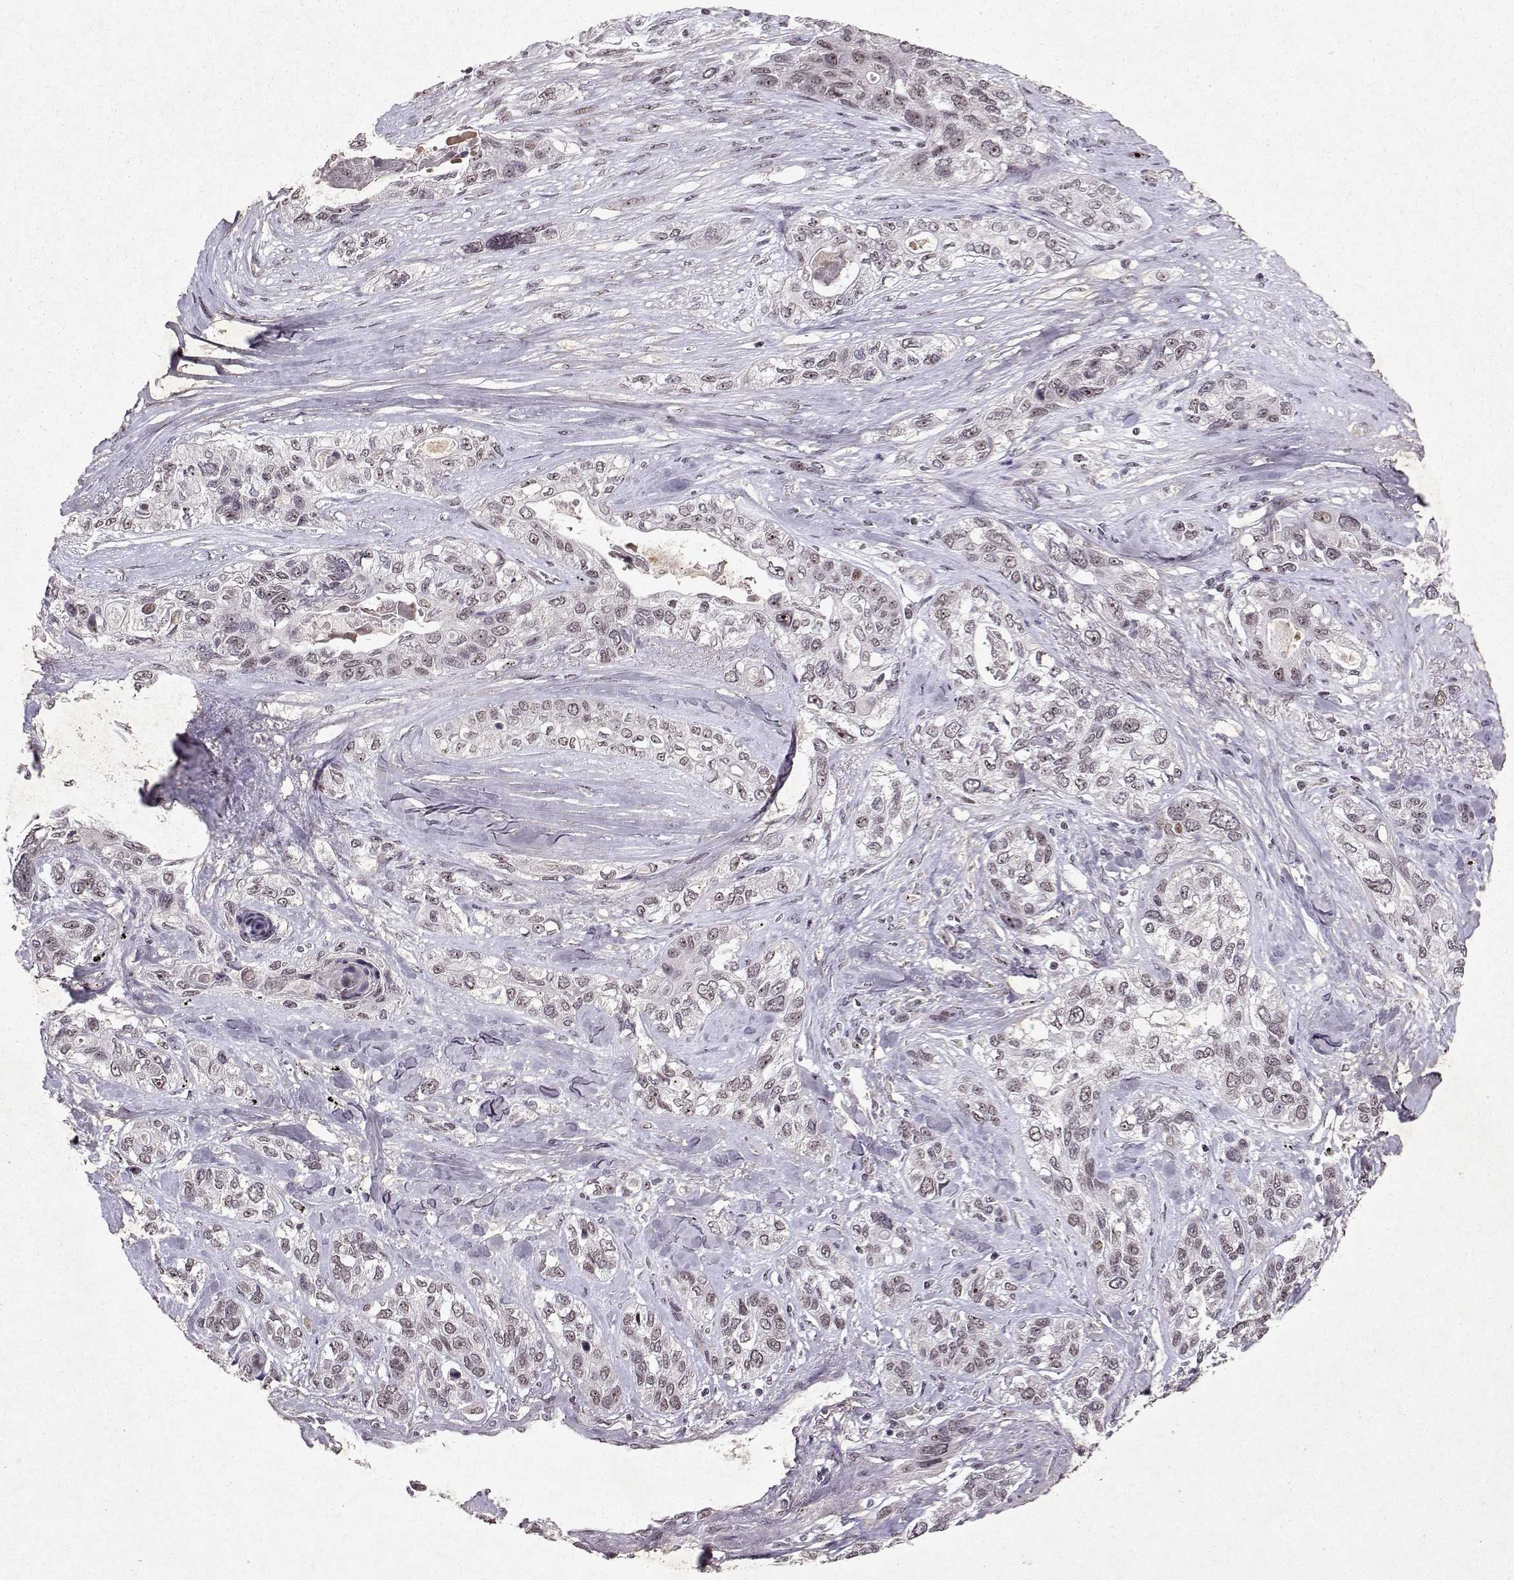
{"staining": {"intensity": "weak", "quantity": "<25%", "location": "nuclear"}, "tissue": "lung cancer", "cell_type": "Tumor cells", "image_type": "cancer", "snomed": [{"axis": "morphology", "description": "Squamous cell carcinoma, NOS"}, {"axis": "topography", "description": "Lung"}], "caption": "Lung cancer was stained to show a protein in brown. There is no significant staining in tumor cells.", "gene": "DDX56", "patient": {"sex": "female", "age": 70}}